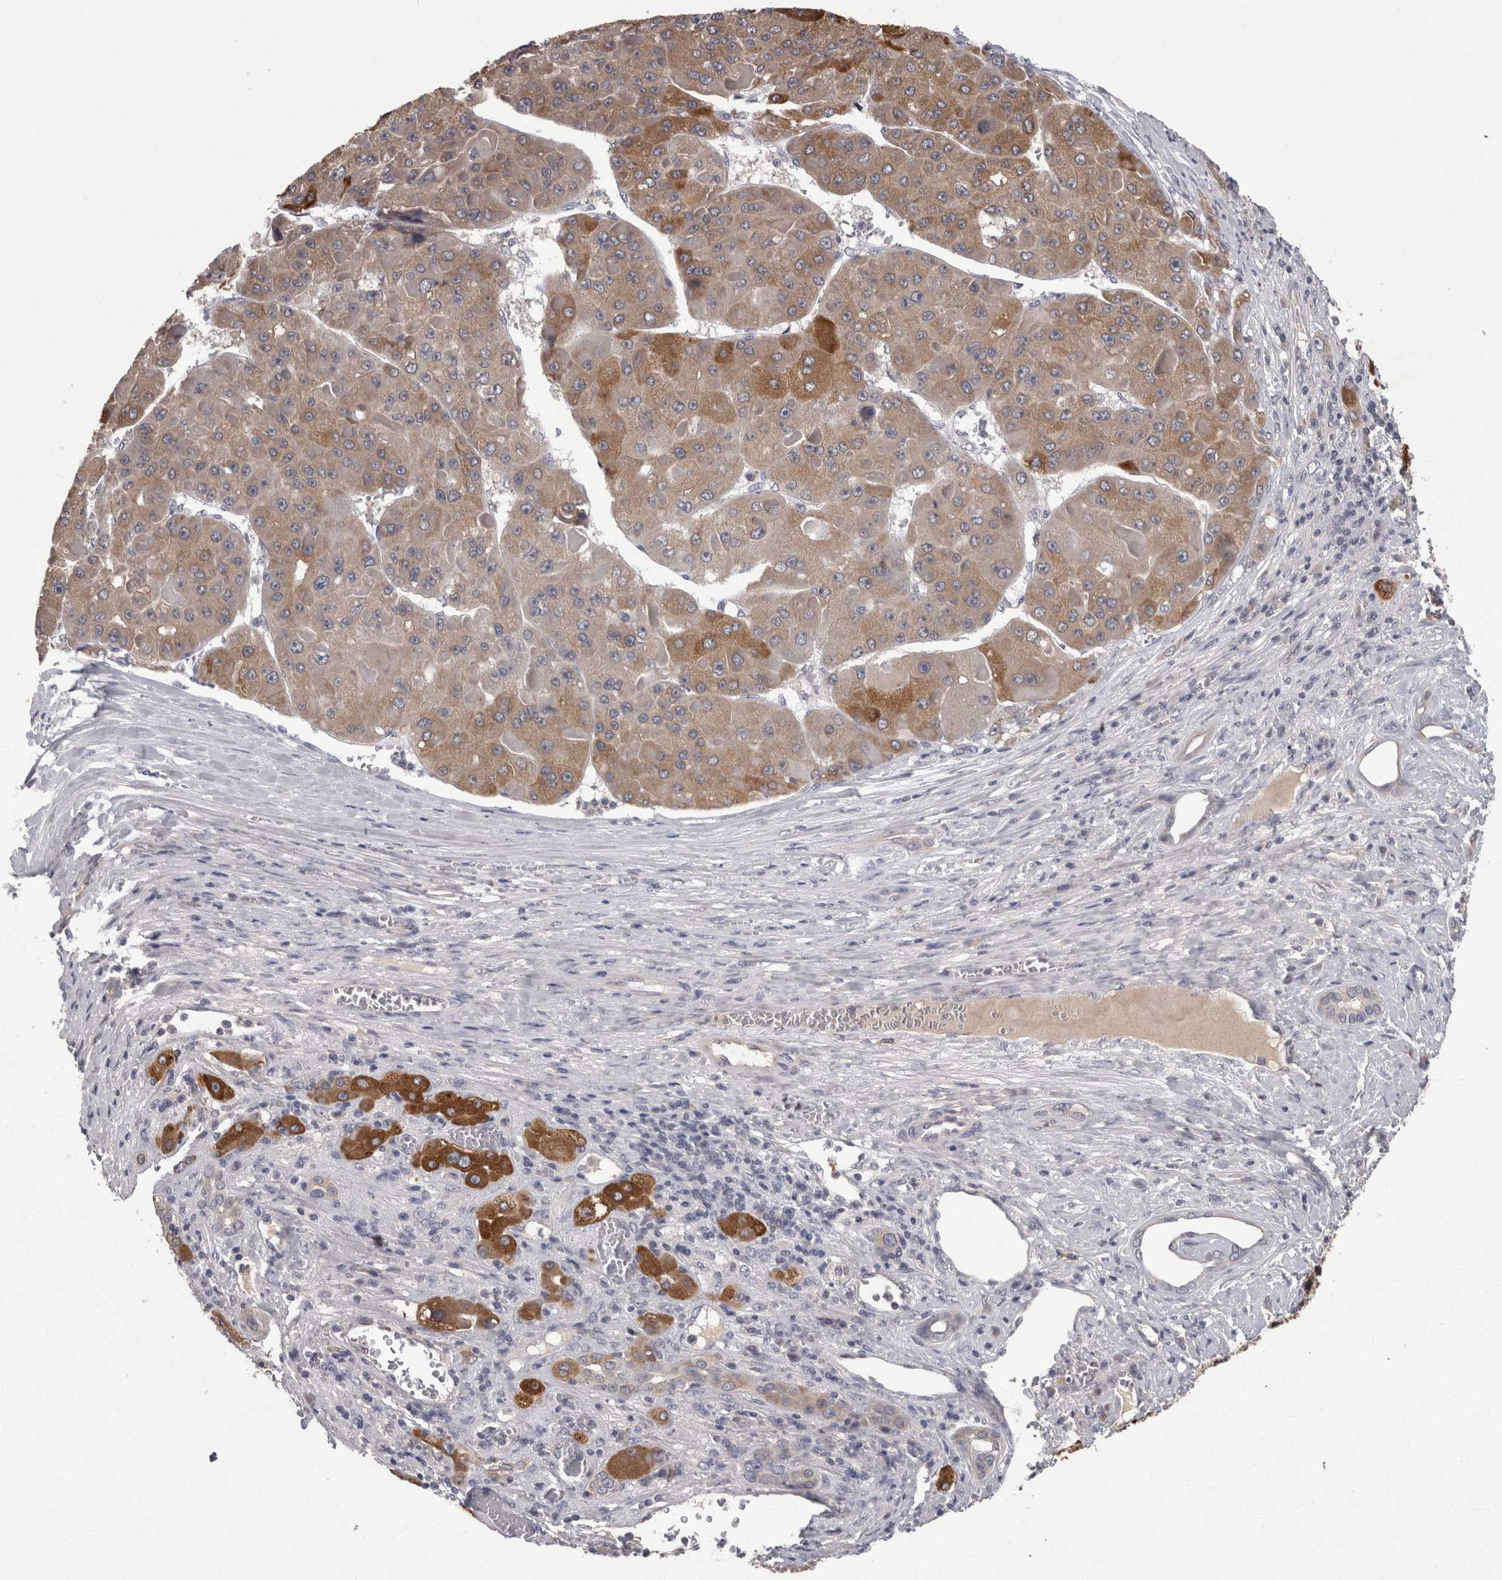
{"staining": {"intensity": "moderate", "quantity": ">75%", "location": "cytoplasmic/membranous"}, "tissue": "liver cancer", "cell_type": "Tumor cells", "image_type": "cancer", "snomed": [{"axis": "morphology", "description": "Carcinoma, Hepatocellular, NOS"}, {"axis": "topography", "description": "Liver"}], "caption": "High-magnification brightfield microscopy of liver cancer stained with DAB (brown) and counterstained with hematoxylin (blue). tumor cells exhibit moderate cytoplasmic/membranous expression is appreciated in approximately>75% of cells. (DAB (3,3'-diaminobenzidine) IHC with brightfield microscopy, high magnification).", "gene": "PON3", "patient": {"sex": "female", "age": 73}}